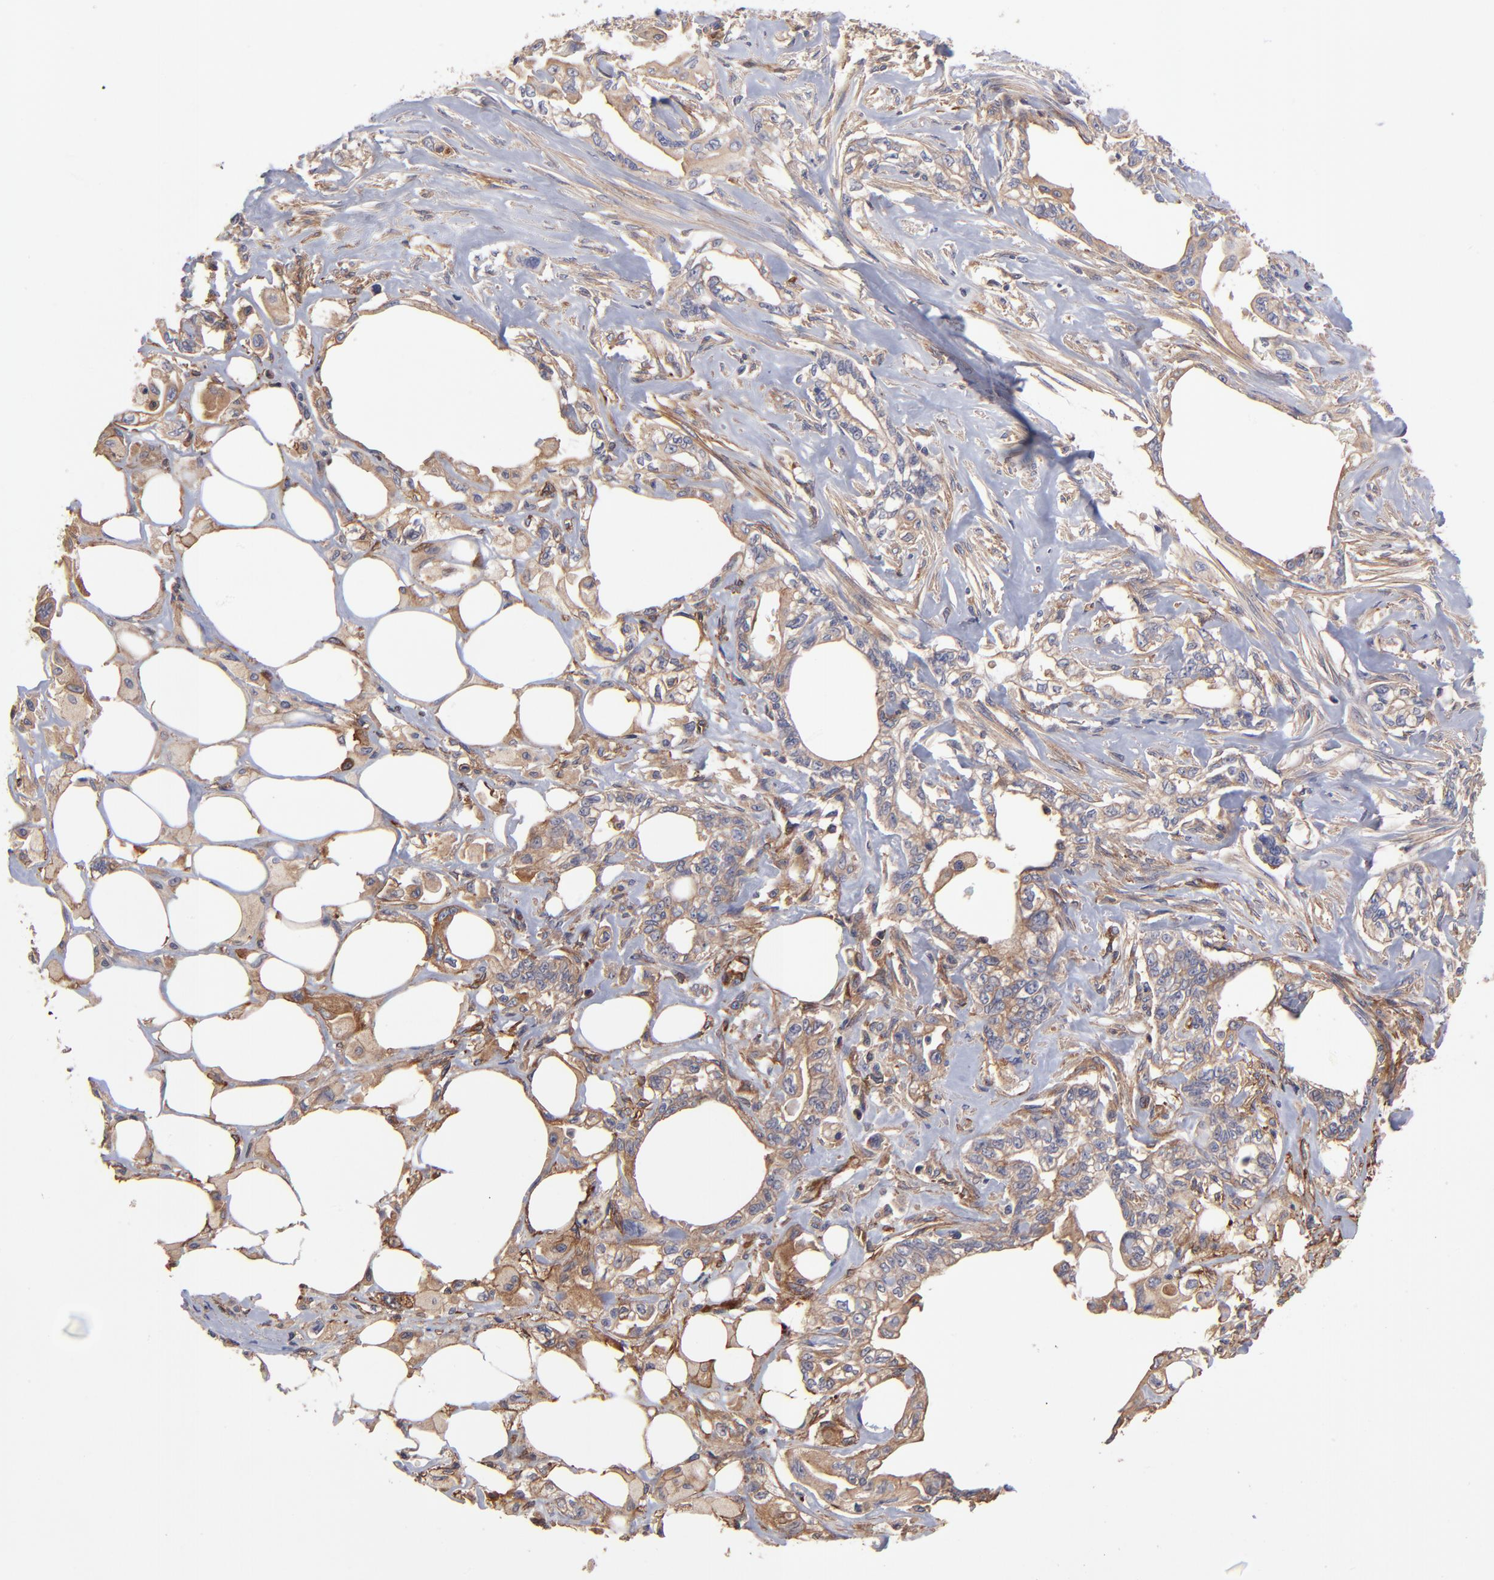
{"staining": {"intensity": "moderate", "quantity": ">75%", "location": "cytoplasmic/membranous"}, "tissue": "pancreatic cancer", "cell_type": "Tumor cells", "image_type": "cancer", "snomed": [{"axis": "morphology", "description": "Normal tissue, NOS"}, {"axis": "topography", "description": "Pancreas"}], "caption": "IHC of human pancreatic cancer displays medium levels of moderate cytoplasmic/membranous positivity in about >75% of tumor cells.", "gene": "ASB7", "patient": {"sex": "male", "age": 42}}